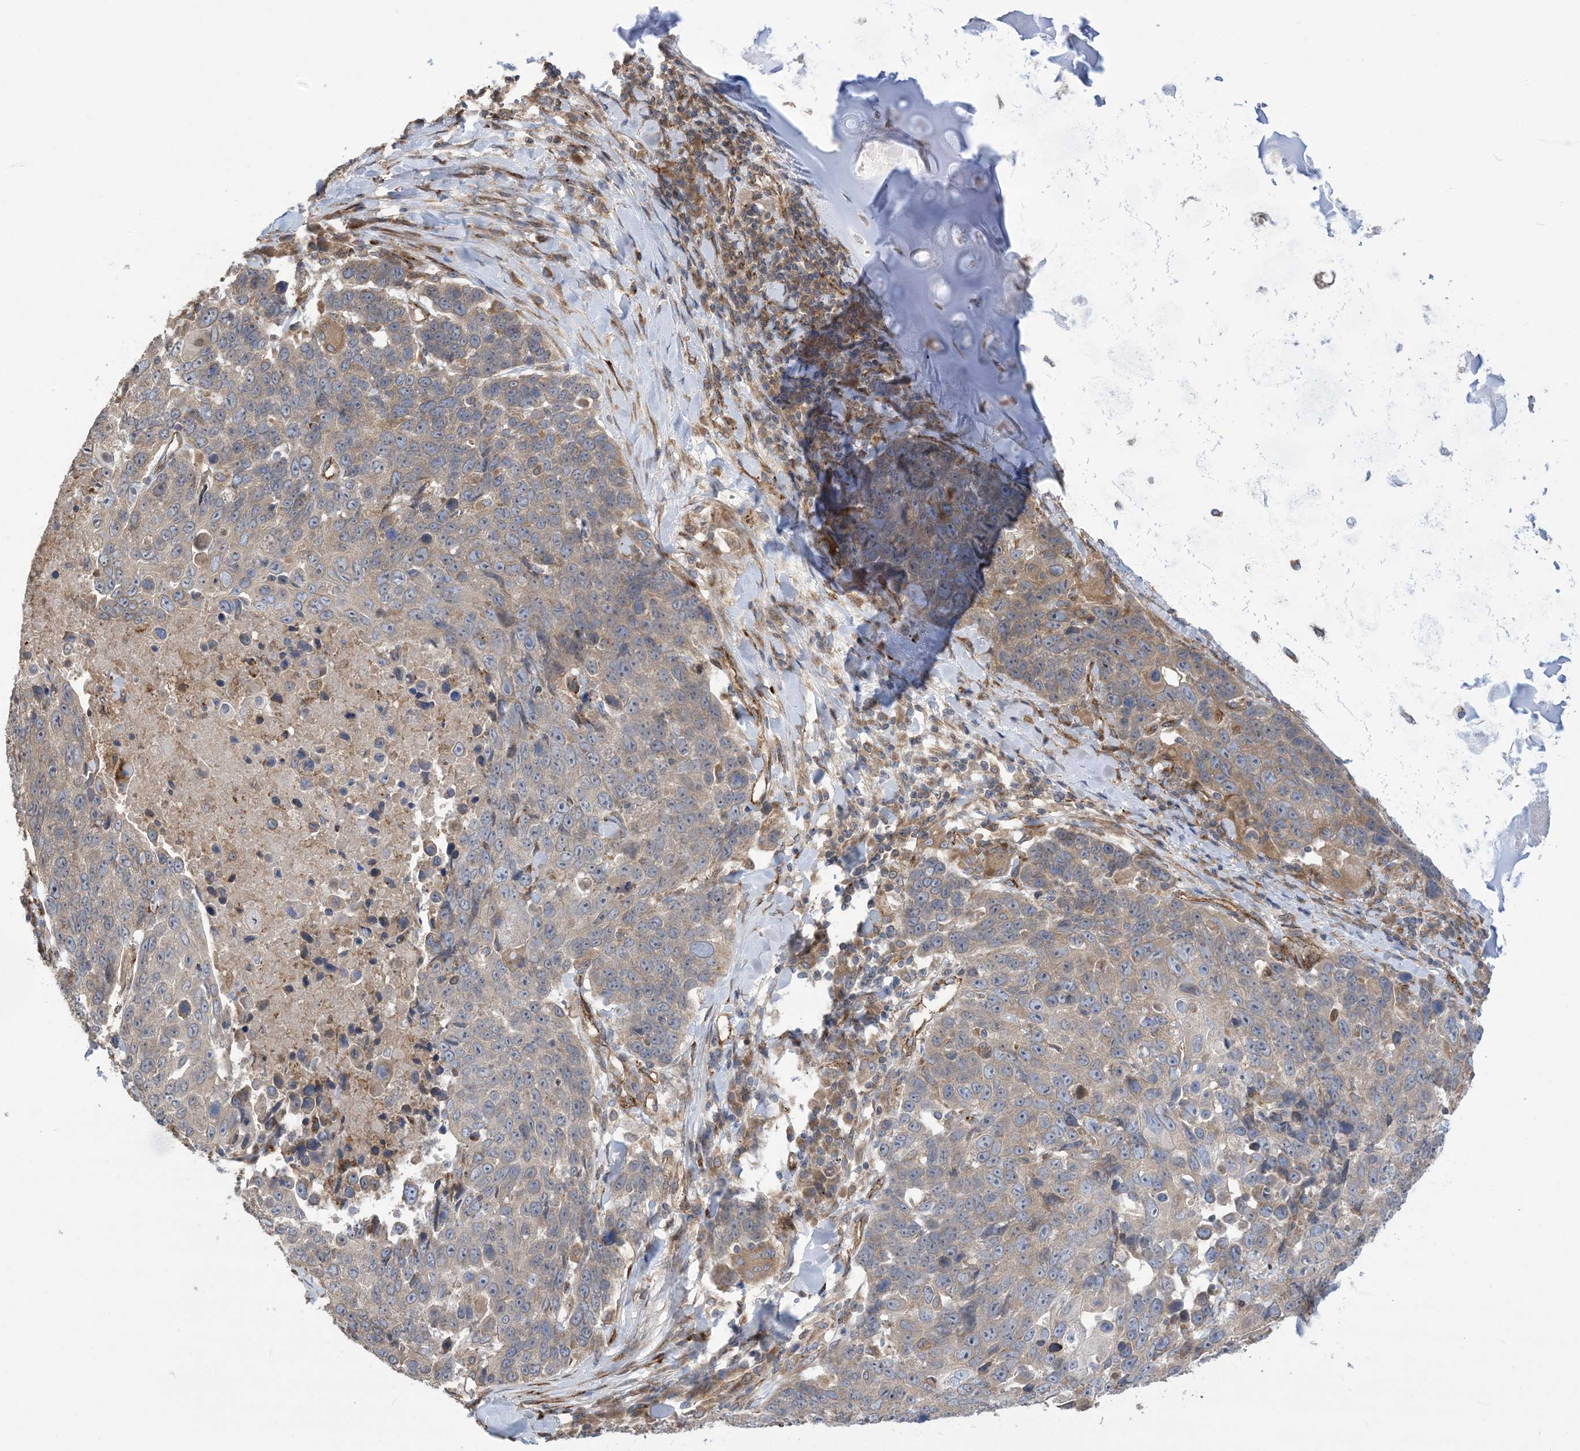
{"staining": {"intensity": "moderate", "quantity": "<25%", "location": "cytoplasmic/membranous"}, "tissue": "lung cancer", "cell_type": "Tumor cells", "image_type": "cancer", "snomed": [{"axis": "morphology", "description": "Squamous cell carcinoma, NOS"}, {"axis": "topography", "description": "Lung"}], "caption": "Human lung squamous cell carcinoma stained with a brown dye reveals moderate cytoplasmic/membranous positive positivity in approximately <25% of tumor cells.", "gene": "CLEC16A", "patient": {"sex": "male", "age": 66}}